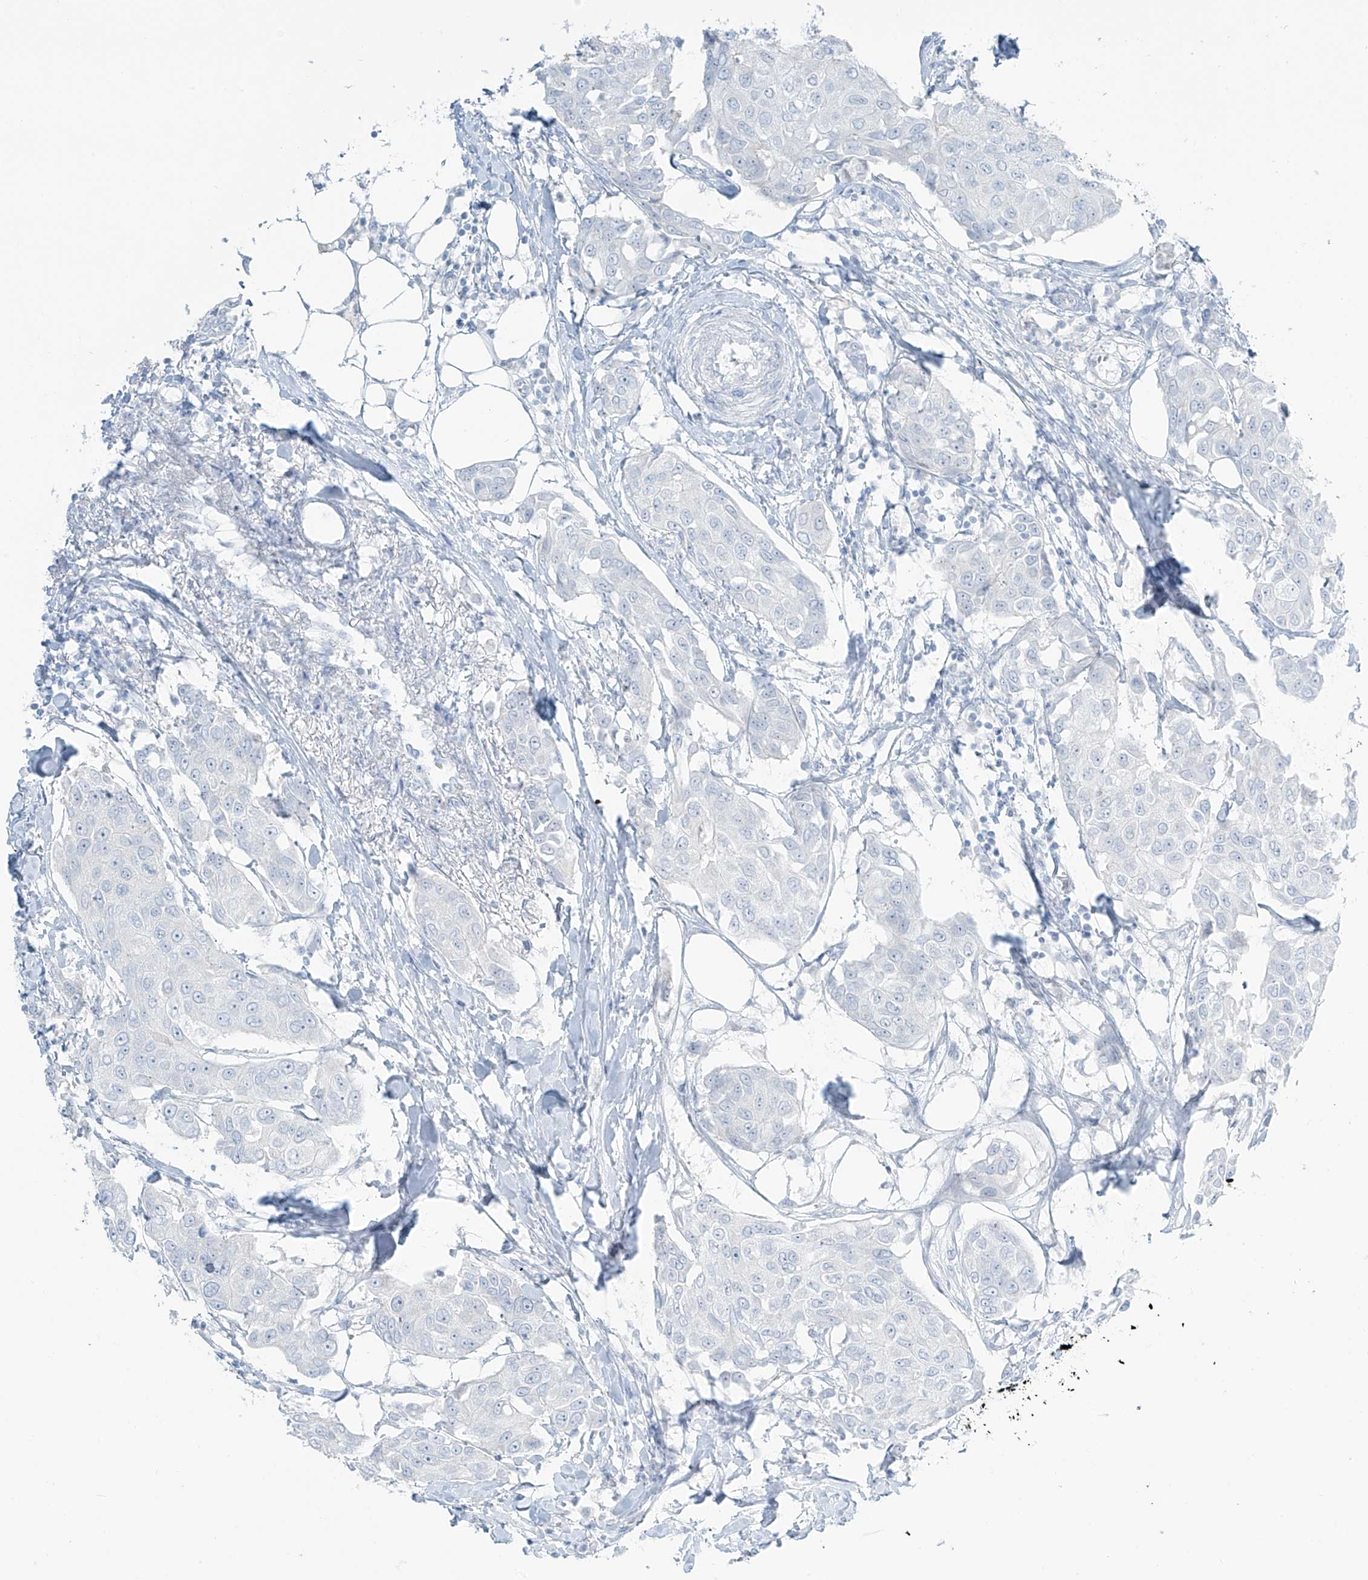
{"staining": {"intensity": "negative", "quantity": "none", "location": "none"}, "tissue": "breast cancer", "cell_type": "Tumor cells", "image_type": "cancer", "snomed": [{"axis": "morphology", "description": "Duct carcinoma"}, {"axis": "topography", "description": "Breast"}], "caption": "Immunohistochemistry (IHC) micrograph of human infiltrating ductal carcinoma (breast) stained for a protein (brown), which exhibits no positivity in tumor cells.", "gene": "PRDM6", "patient": {"sex": "female", "age": 80}}